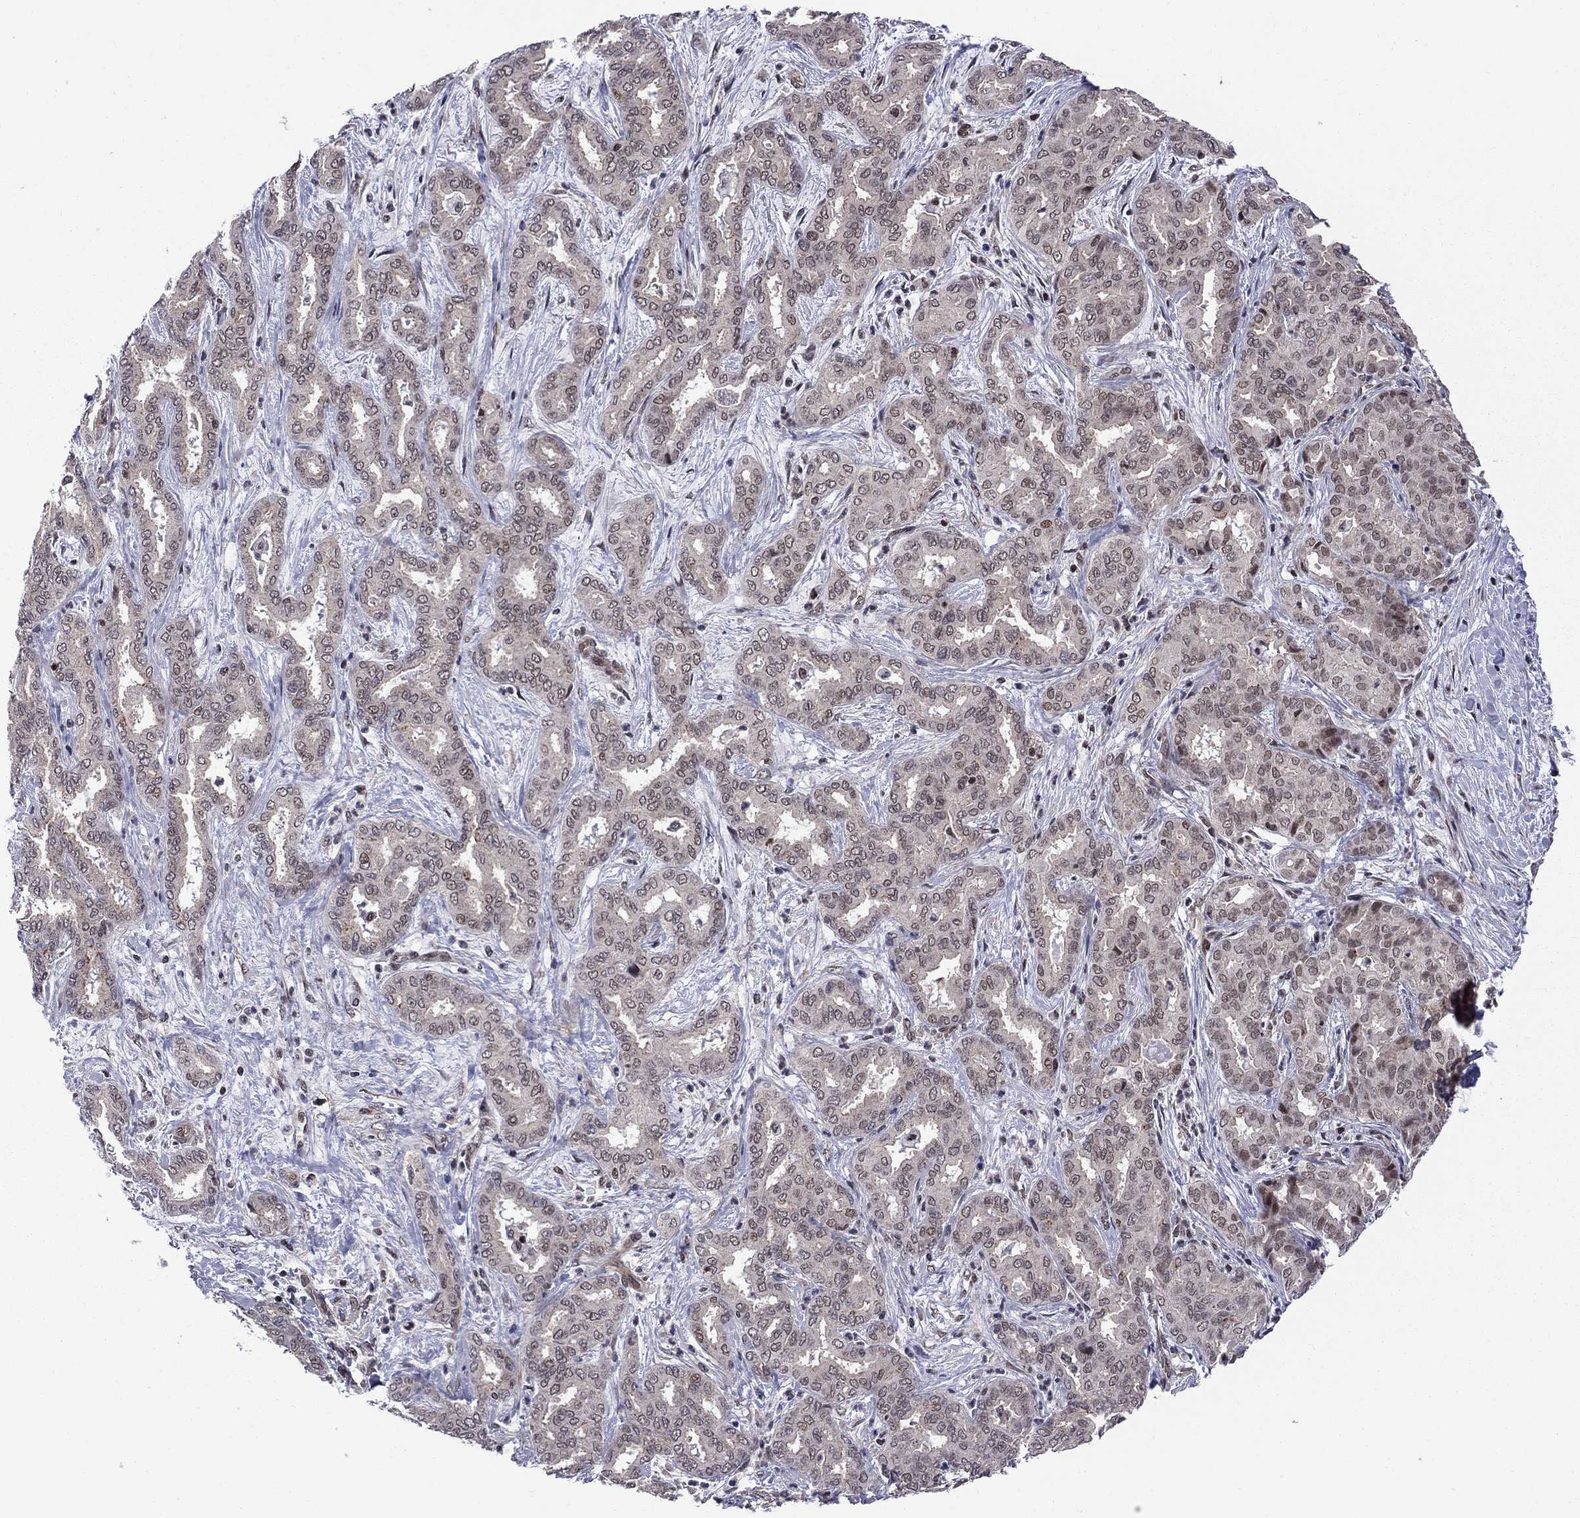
{"staining": {"intensity": "moderate", "quantity": "<25%", "location": "nuclear"}, "tissue": "liver cancer", "cell_type": "Tumor cells", "image_type": "cancer", "snomed": [{"axis": "morphology", "description": "Cholangiocarcinoma"}, {"axis": "topography", "description": "Liver"}], "caption": "This histopathology image exhibits immunohistochemistry (IHC) staining of liver cholangiocarcinoma, with low moderate nuclear expression in approximately <25% of tumor cells.", "gene": "BRF1", "patient": {"sex": "female", "age": 64}}